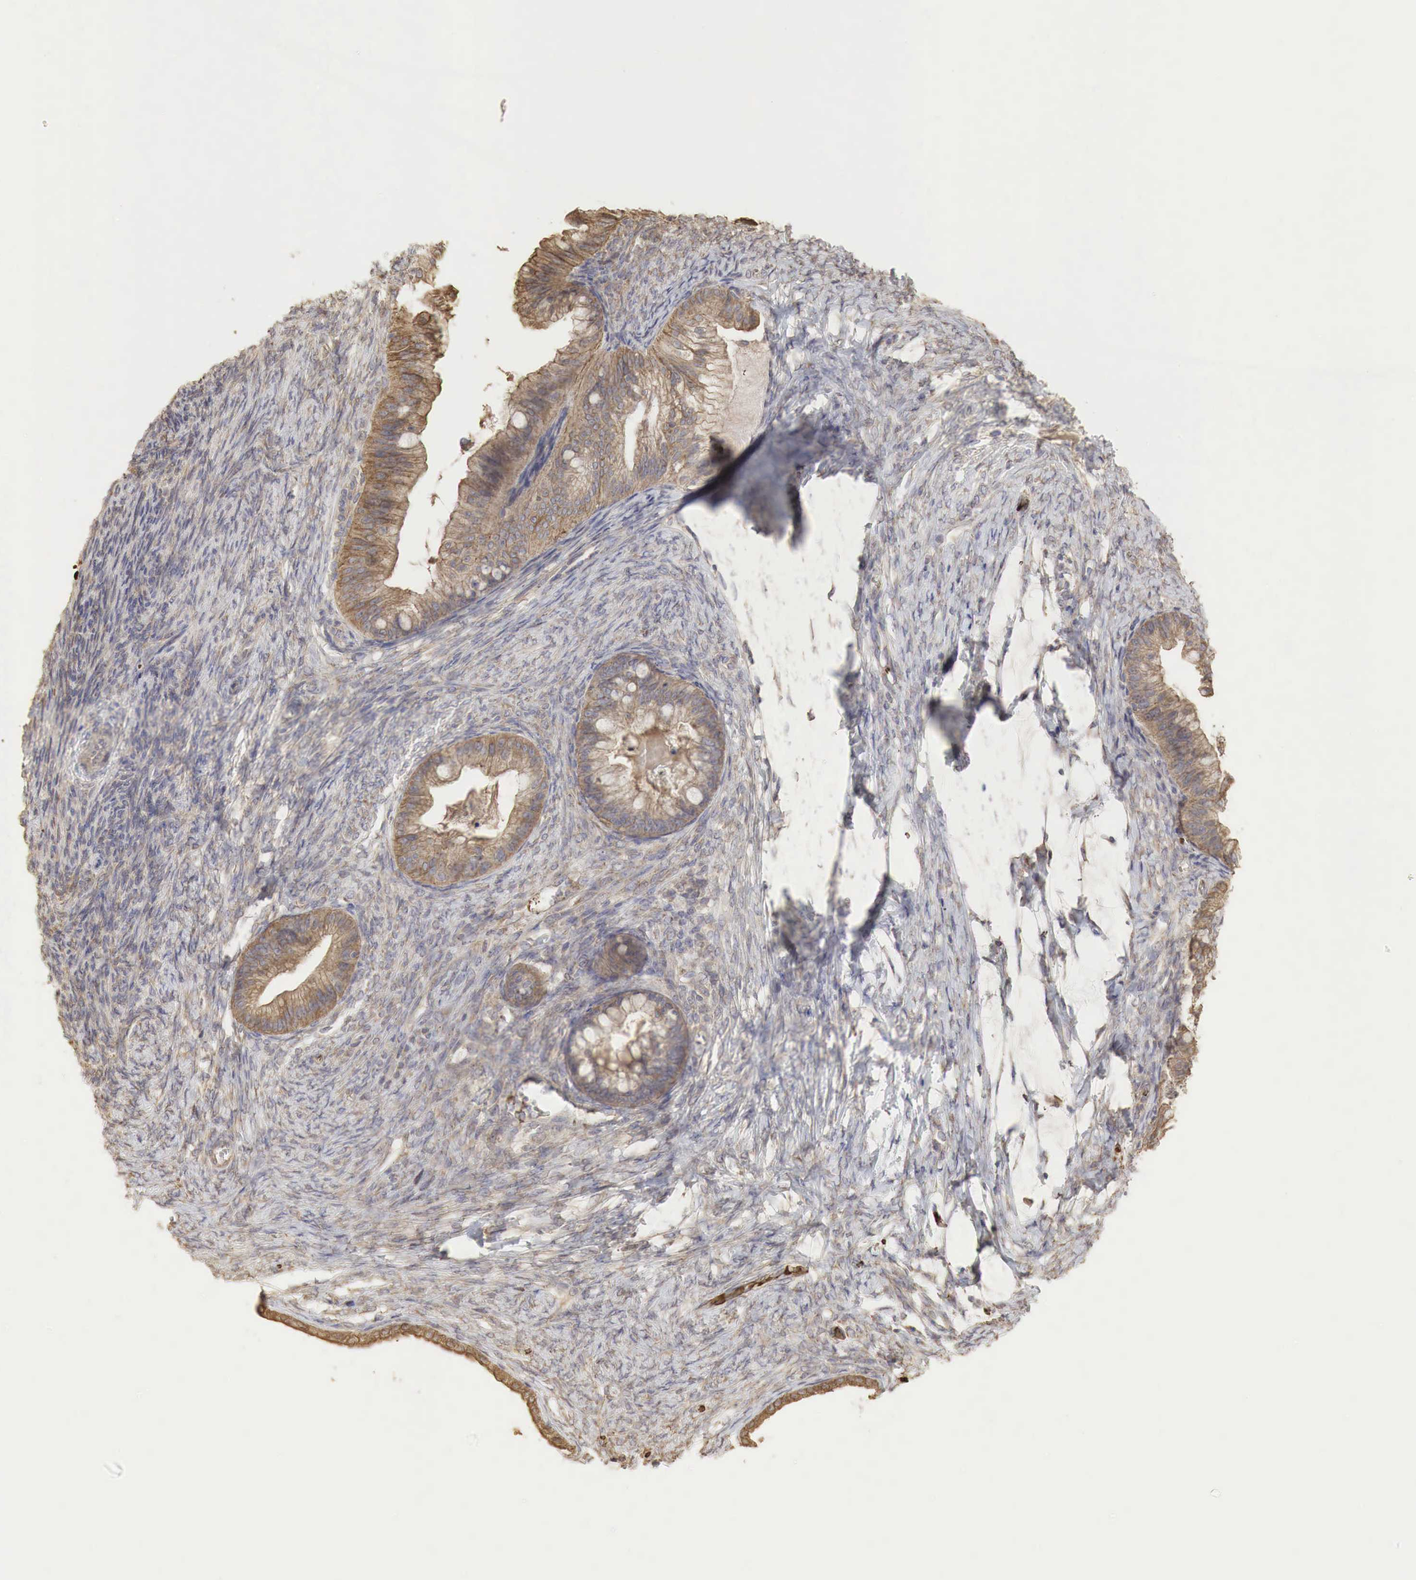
{"staining": {"intensity": "weak", "quantity": ">75%", "location": "cytoplasmic/membranous"}, "tissue": "ovarian cancer", "cell_type": "Tumor cells", "image_type": "cancer", "snomed": [{"axis": "morphology", "description": "Cystadenocarcinoma, mucinous, NOS"}, {"axis": "topography", "description": "Ovary"}], "caption": "IHC image of neoplastic tissue: human ovarian cancer (mucinous cystadenocarcinoma) stained using immunohistochemistry (IHC) shows low levels of weak protein expression localized specifically in the cytoplasmic/membranous of tumor cells, appearing as a cytoplasmic/membranous brown color.", "gene": "PABPC5", "patient": {"sex": "female", "age": 57}}